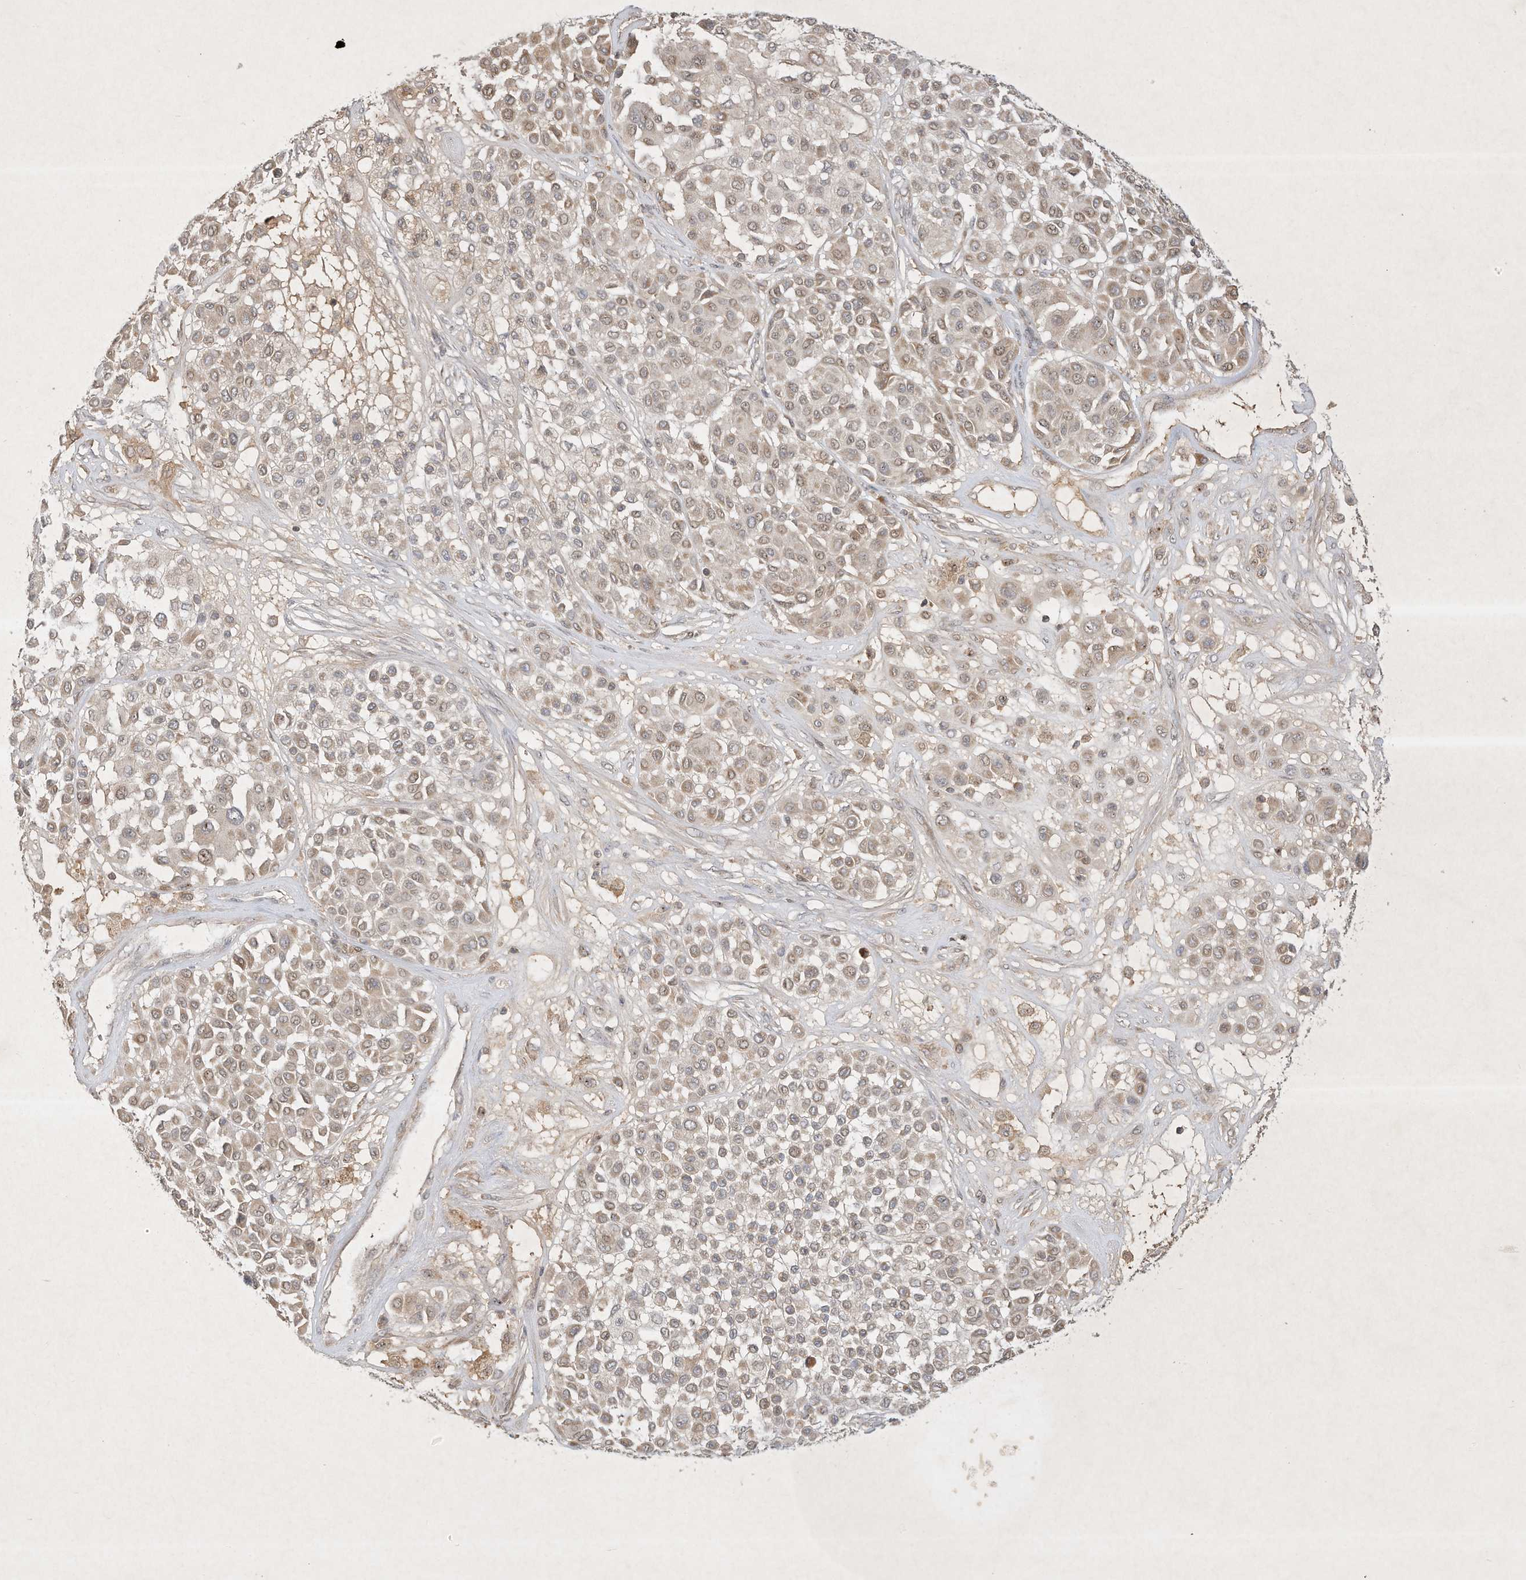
{"staining": {"intensity": "weak", "quantity": ">75%", "location": "cytoplasmic/membranous"}, "tissue": "melanoma", "cell_type": "Tumor cells", "image_type": "cancer", "snomed": [{"axis": "morphology", "description": "Malignant melanoma, Metastatic site"}, {"axis": "topography", "description": "Soft tissue"}], "caption": "This image reveals immunohistochemistry (IHC) staining of human malignant melanoma (metastatic site), with low weak cytoplasmic/membranous staining in about >75% of tumor cells.", "gene": "BTRC", "patient": {"sex": "male", "age": 41}}